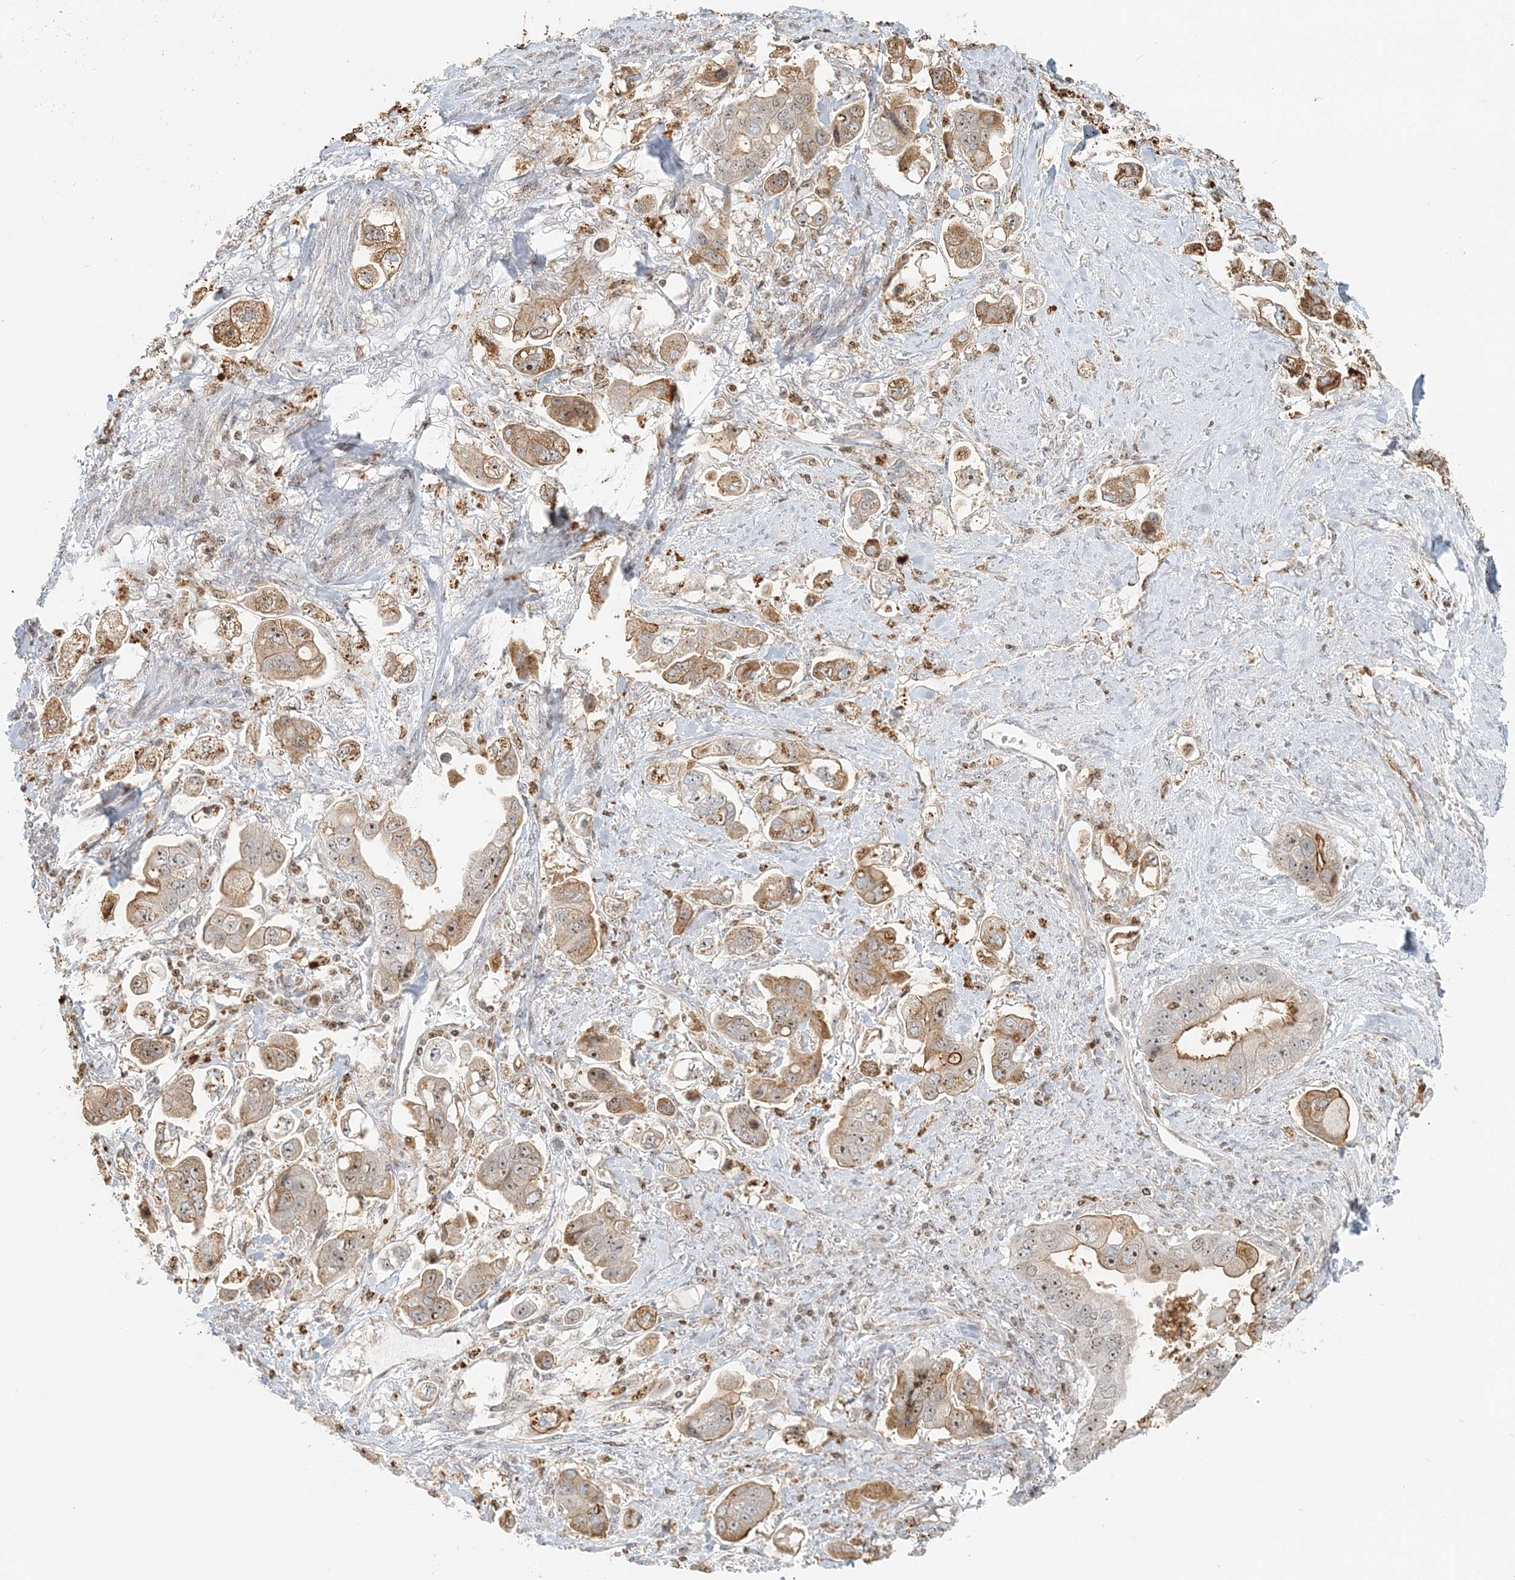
{"staining": {"intensity": "moderate", "quantity": "25%-75%", "location": "cytoplasmic/membranous,nuclear"}, "tissue": "stomach cancer", "cell_type": "Tumor cells", "image_type": "cancer", "snomed": [{"axis": "morphology", "description": "Adenocarcinoma, NOS"}, {"axis": "topography", "description": "Stomach"}], "caption": "Immunohistochemical staining of human stomach cancer displays moderate cytoplasmic/membranous and nuclear protein expression in approximately 25%-75% of tumor cells.", "gene": "UBE2F", "patient": {"sex": "male", "age": 62}}